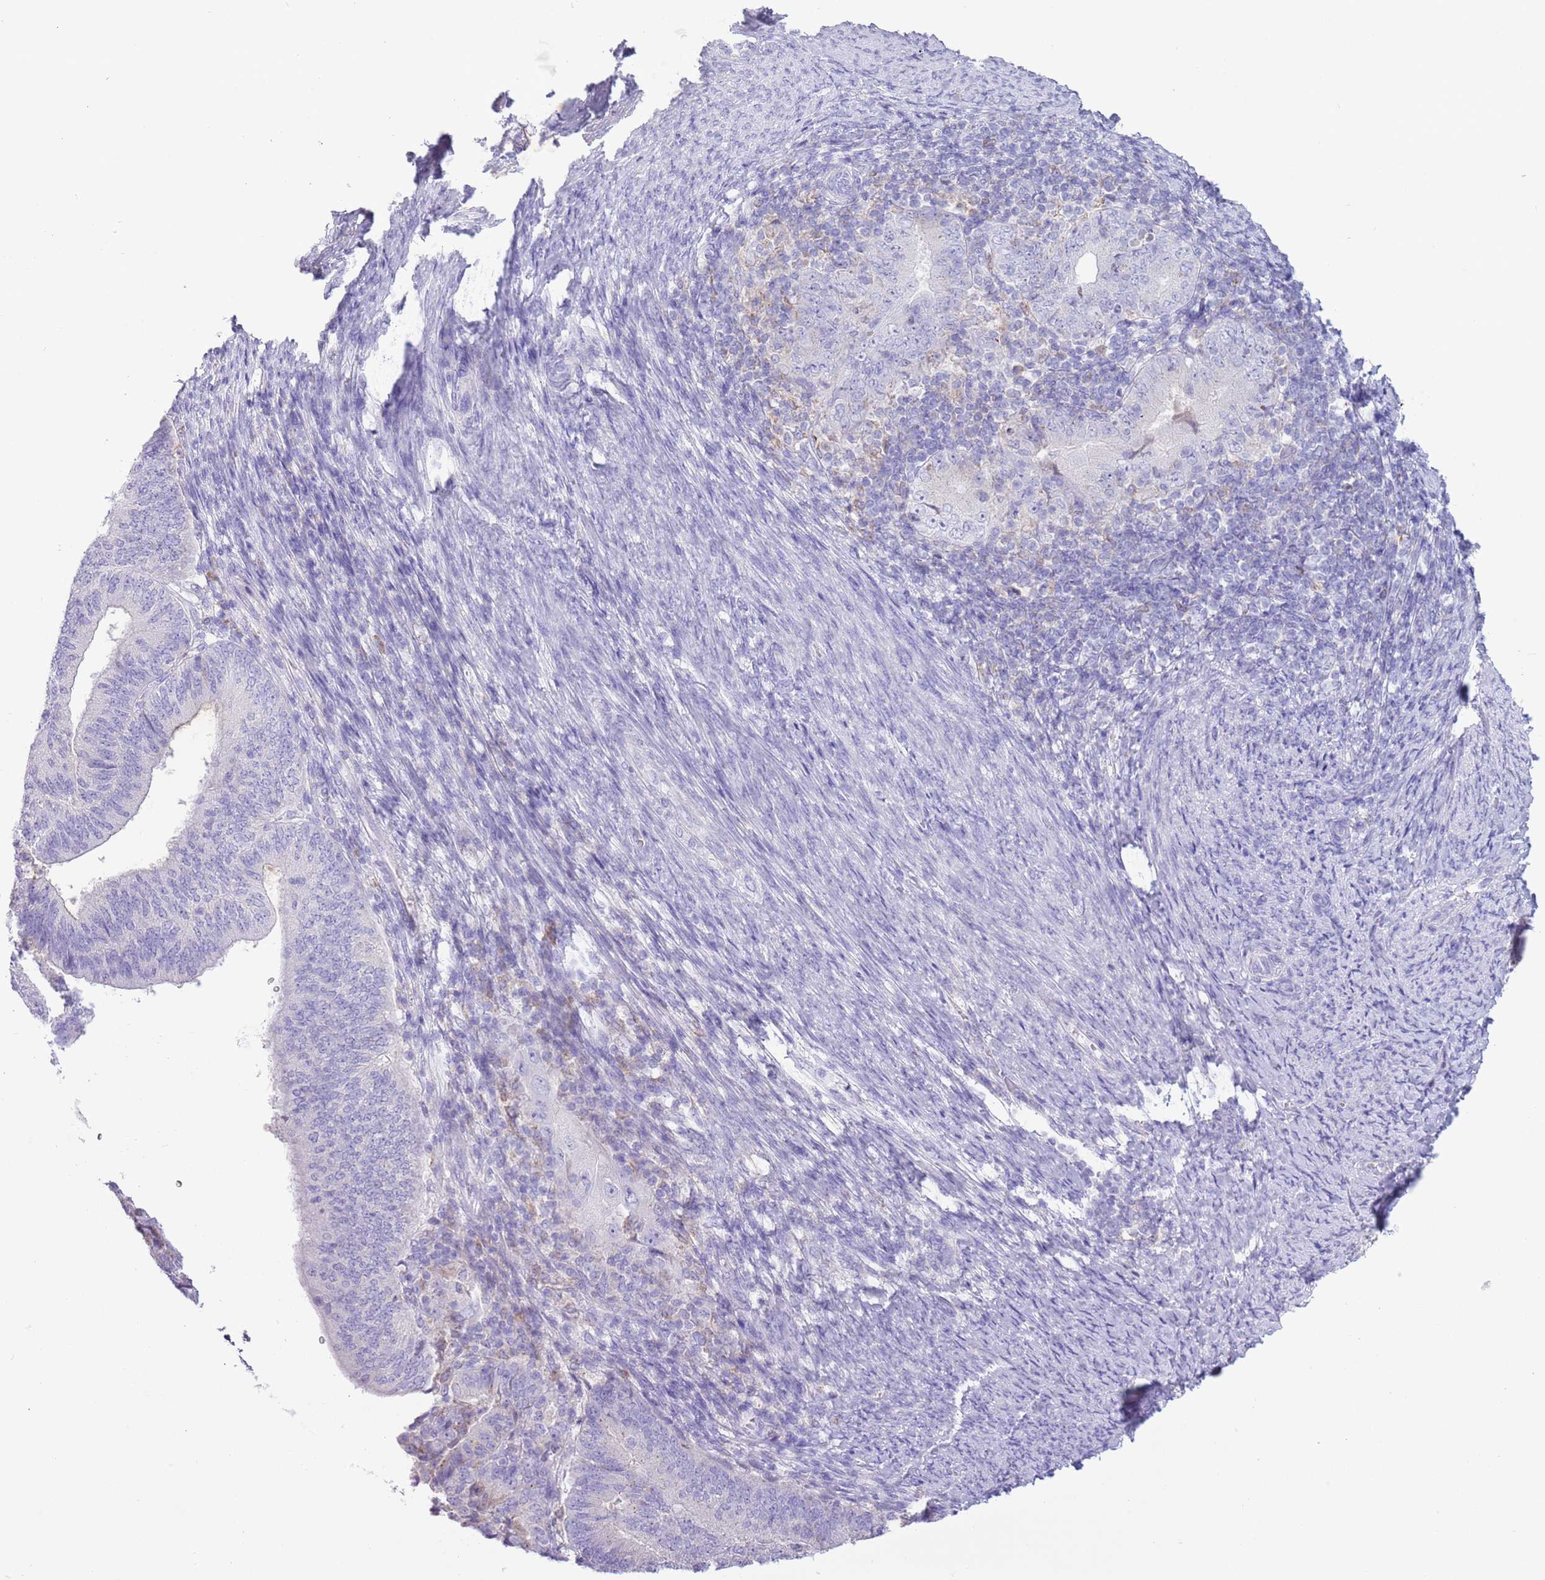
{"staining": {"intensity": "negative", "quantity": "none", "location": "none"}, "tissue": "endometrial cancer", "cell_type": "Tumor cells", "image_type": "cancer", "snomed": [{"axis": "morphology", "description": "Adenocarcinoma, NOS"}, {"axis": "topography", "description": "Endometrium"}], "caption": "DAB (3,3'-diaminobenzidine) immunohistochemical staining of endometrial cancer displays no significant expression in tumor cells. (IHC, brightfield microscopy, high magnification).", "gene": "ZNF697", "patient": {"sex": "female", "age": 70}}